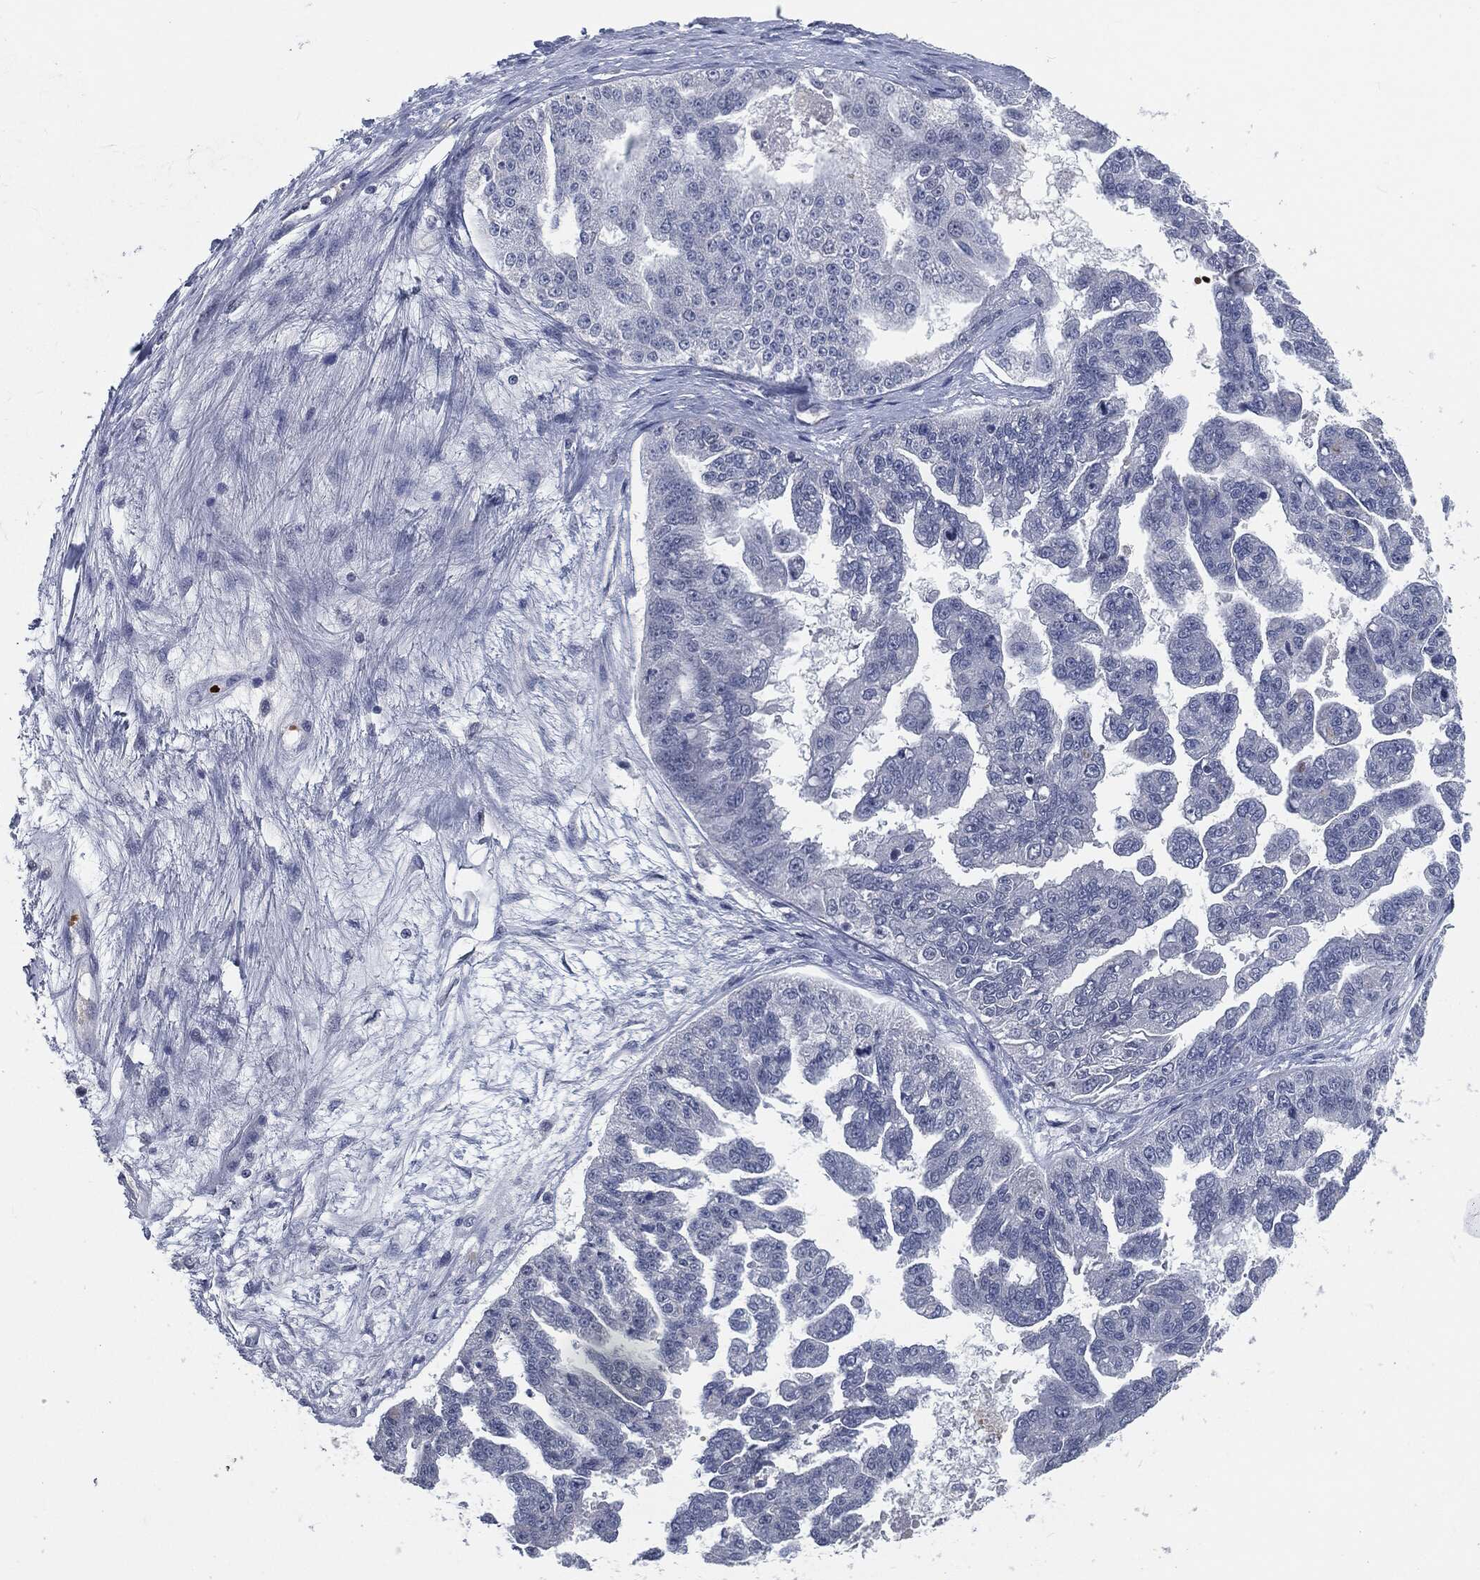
{"staining": {"intensity": "weak", "quantity": "25%-75%", "location": "nuclear"}, "tissue": "ovarian cancer", "cell_type": "Tumor cells", "image_type": "cancer", "snomed": [{"axis": "morphology", "description": "Cystadenocarcinoma, serous, NOS"}, {"axis": "topography", "description": "Ovary"}], "caption": "DAB immunohistochemical staining of human serous cystadenocarcinoma (ovarian) demonstrates weak nuclear protein expression in about 25%-75% of tumor cells.", "gene": "ANXA1", "patient": {"sex": "female", "age": 58}}